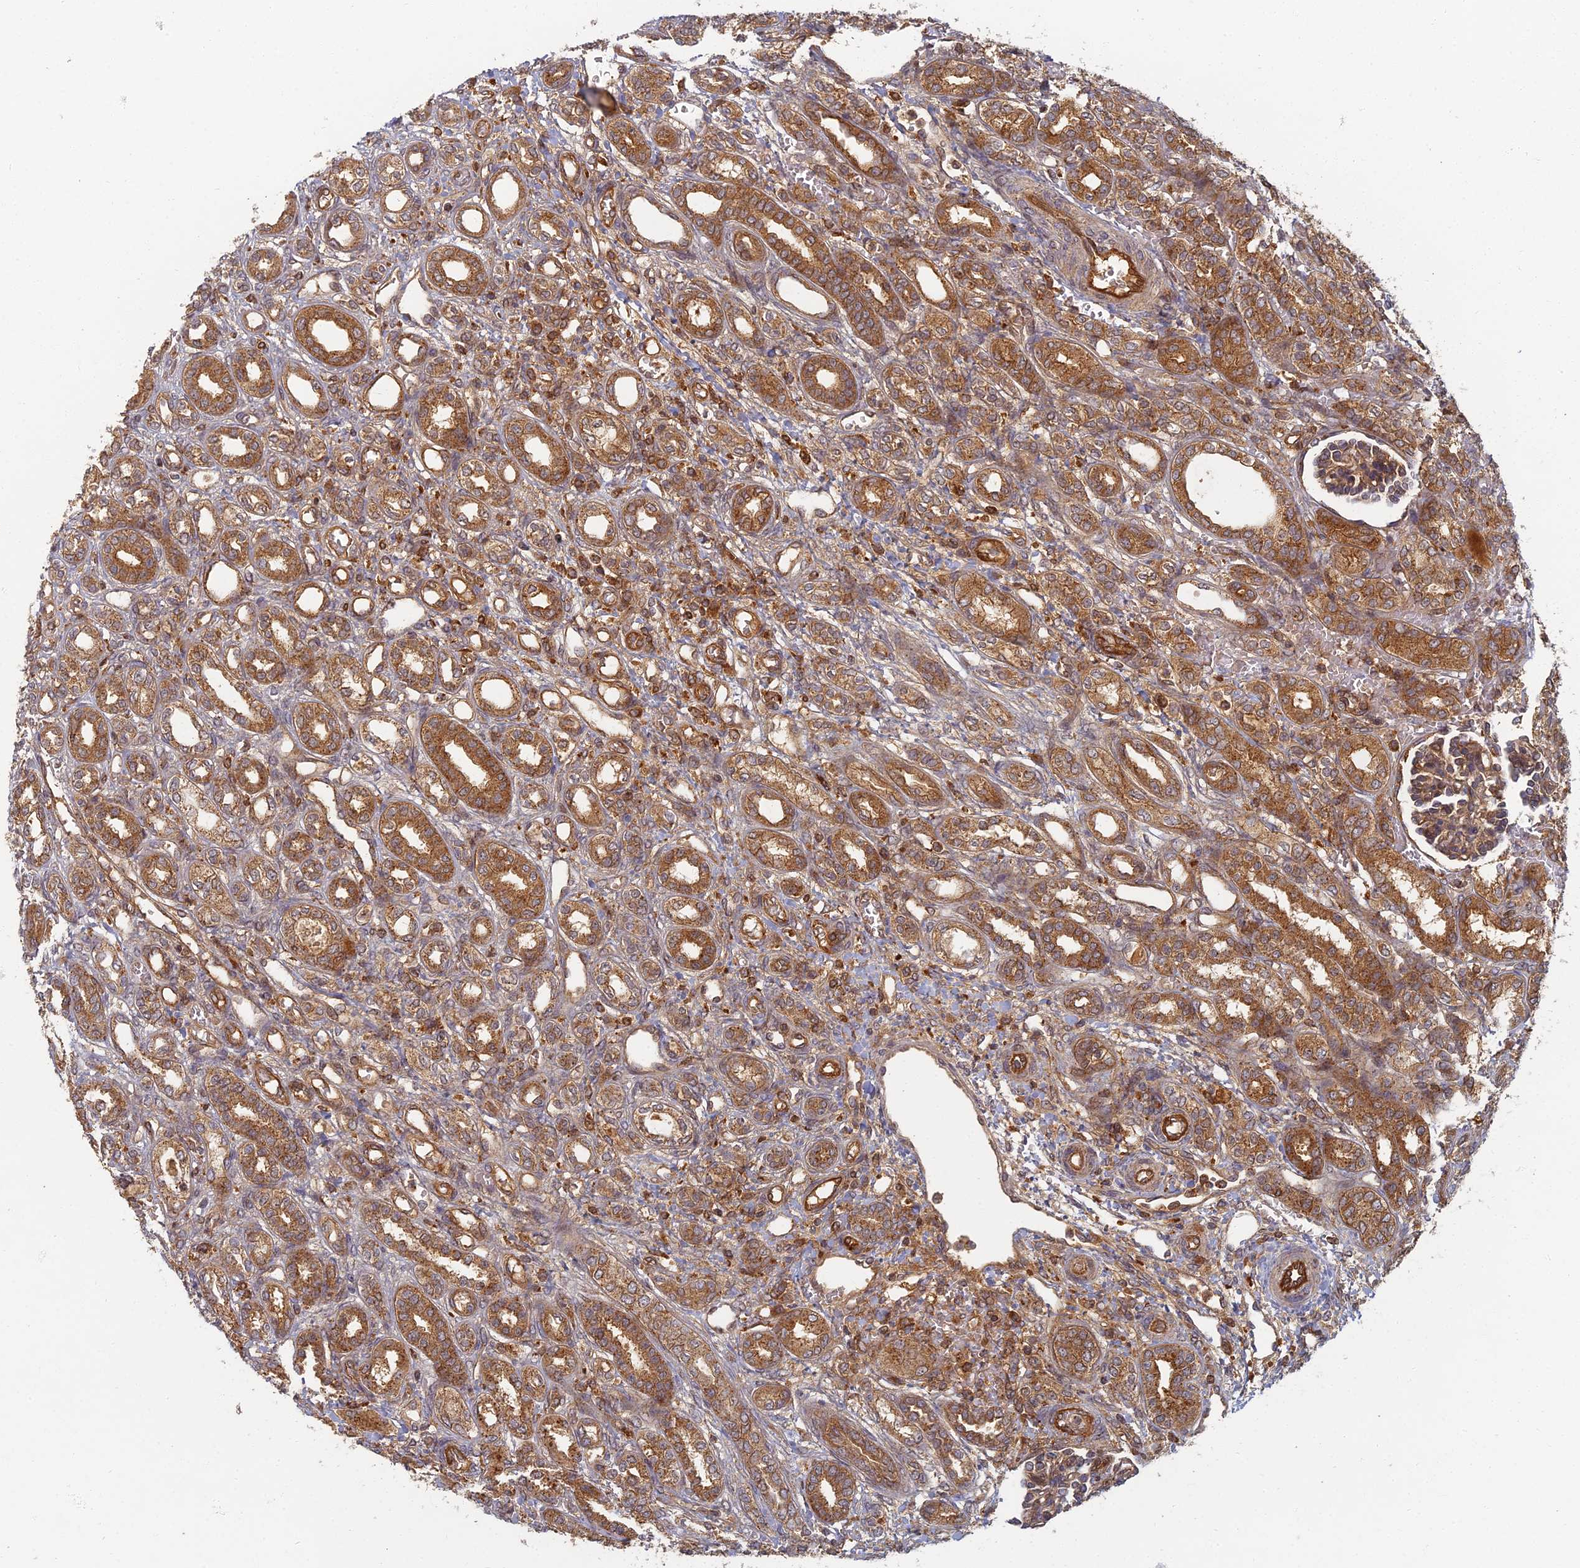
{"staining": {"intensity": "moderate", "quantity": ">75%", "location": "cytoplasmic/membranous"}, "tissue": "kidney", "cell_type": "Cells in glomeruli", "image_type": "normal", "snomed": [{"axis": "morphology", "description": "Normal tissue, NOS"}, {"axis": "morphology", "description": "Neoplasm, malignant, NOS"}, {"axis": "topography", "description": "Kidney"}], "caption": "Kidney stained with DAB immunohistochemistry displays medium levels of moderate cytoplasmic/membranous expression in about >75% of cells in glomeruli.", "gene": "INO80D", "patient": {"sex": "female", "age": 1}}